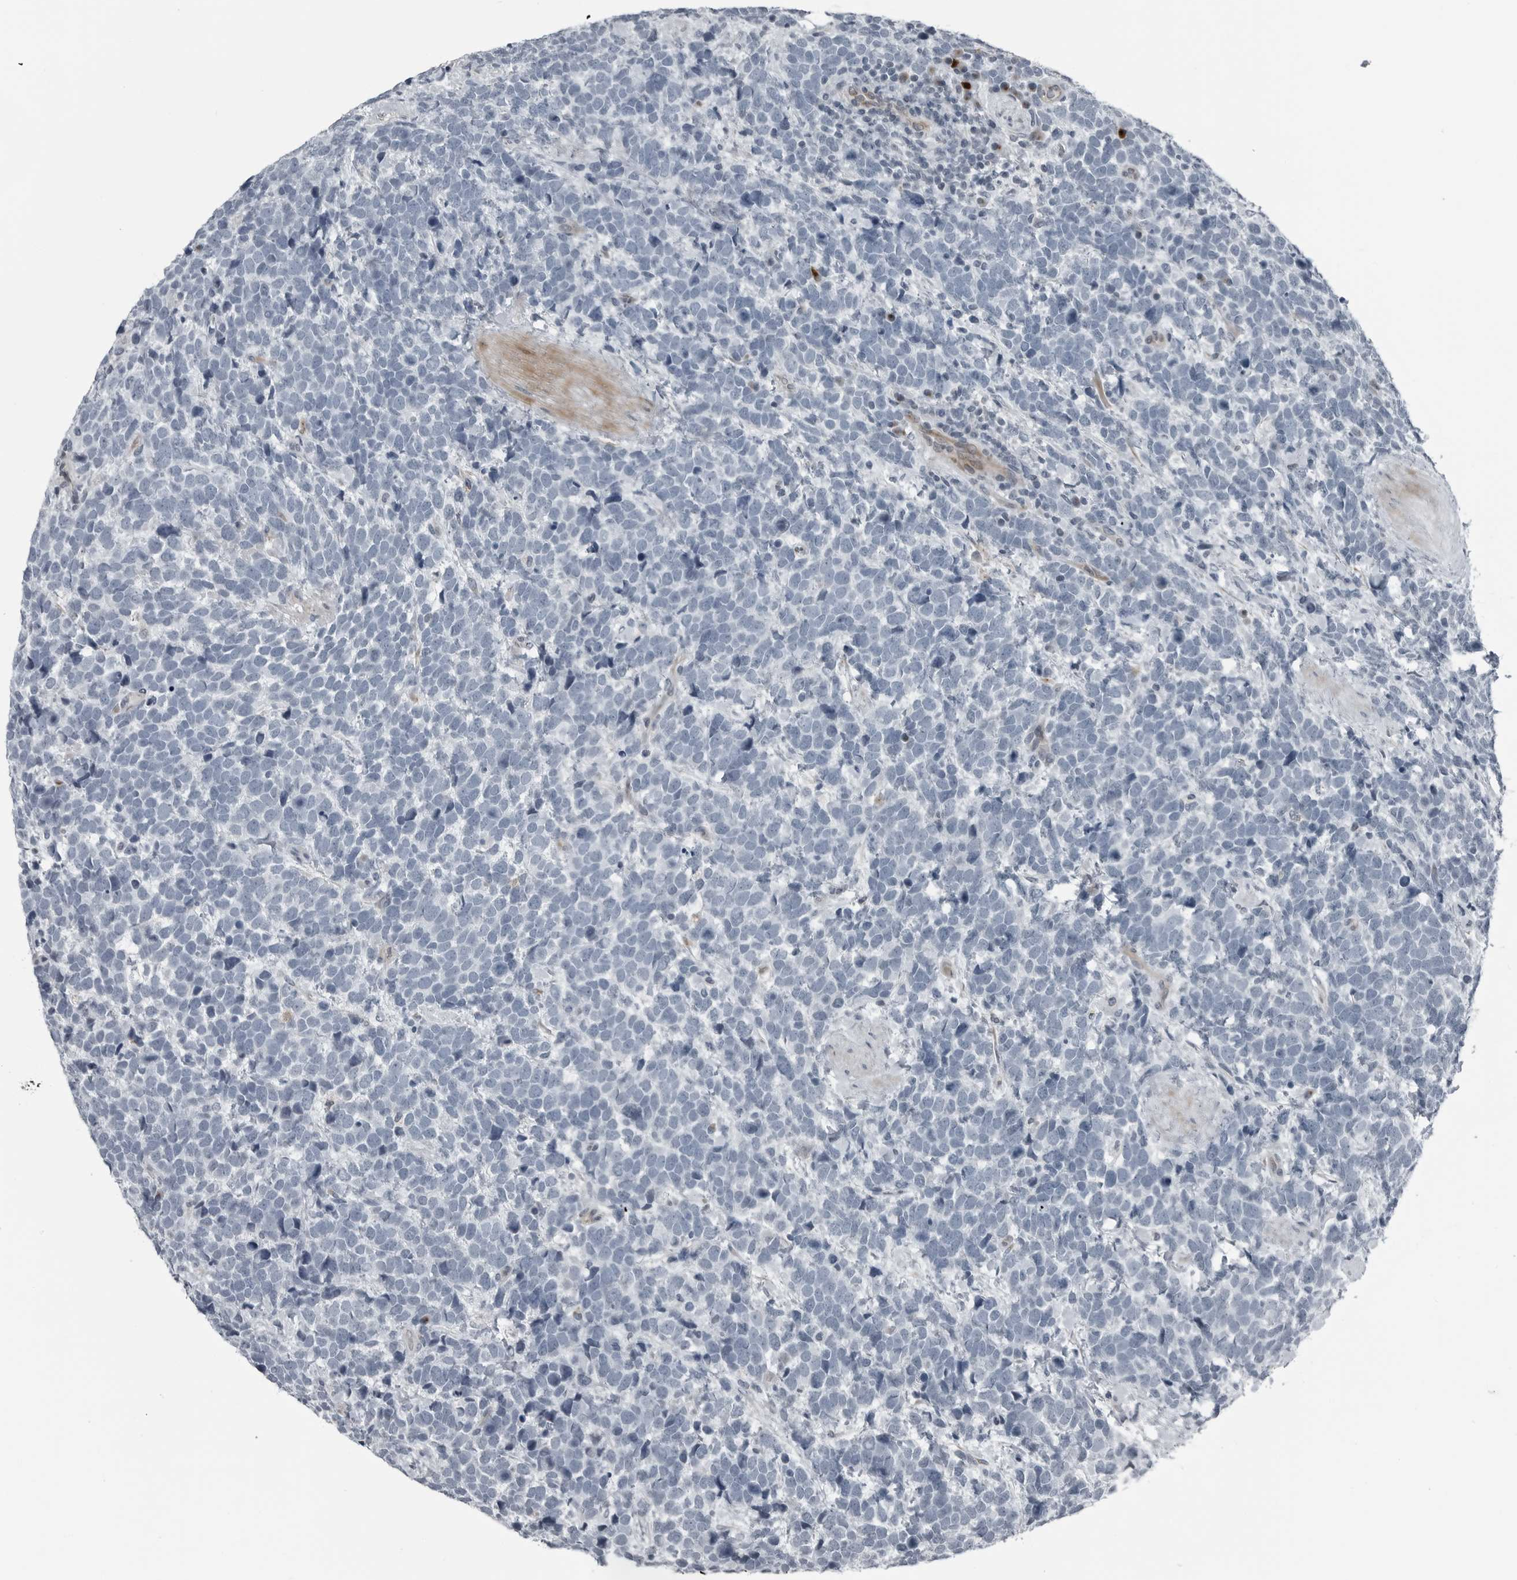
{"staining": {"intensity": "negative", "quantity": "none", "location": "none"}, "tissue": "urothelial cancer", "cell_type": "Tumor cells", "image_type": "cancer", "snomed": [{"axis": "morphology", "description": "Urothelial carcinoma, High grade"}, {"axis": "topography", "description": "Urinary bladder"}], "caption": "Immunohistochemistry (IHC) image of urothelial cancer stained for a protein (brown), which demonstrates no positivity in tumor cells.", "gene": "GAK", "patient": {"sex": "female", "age": 82}}